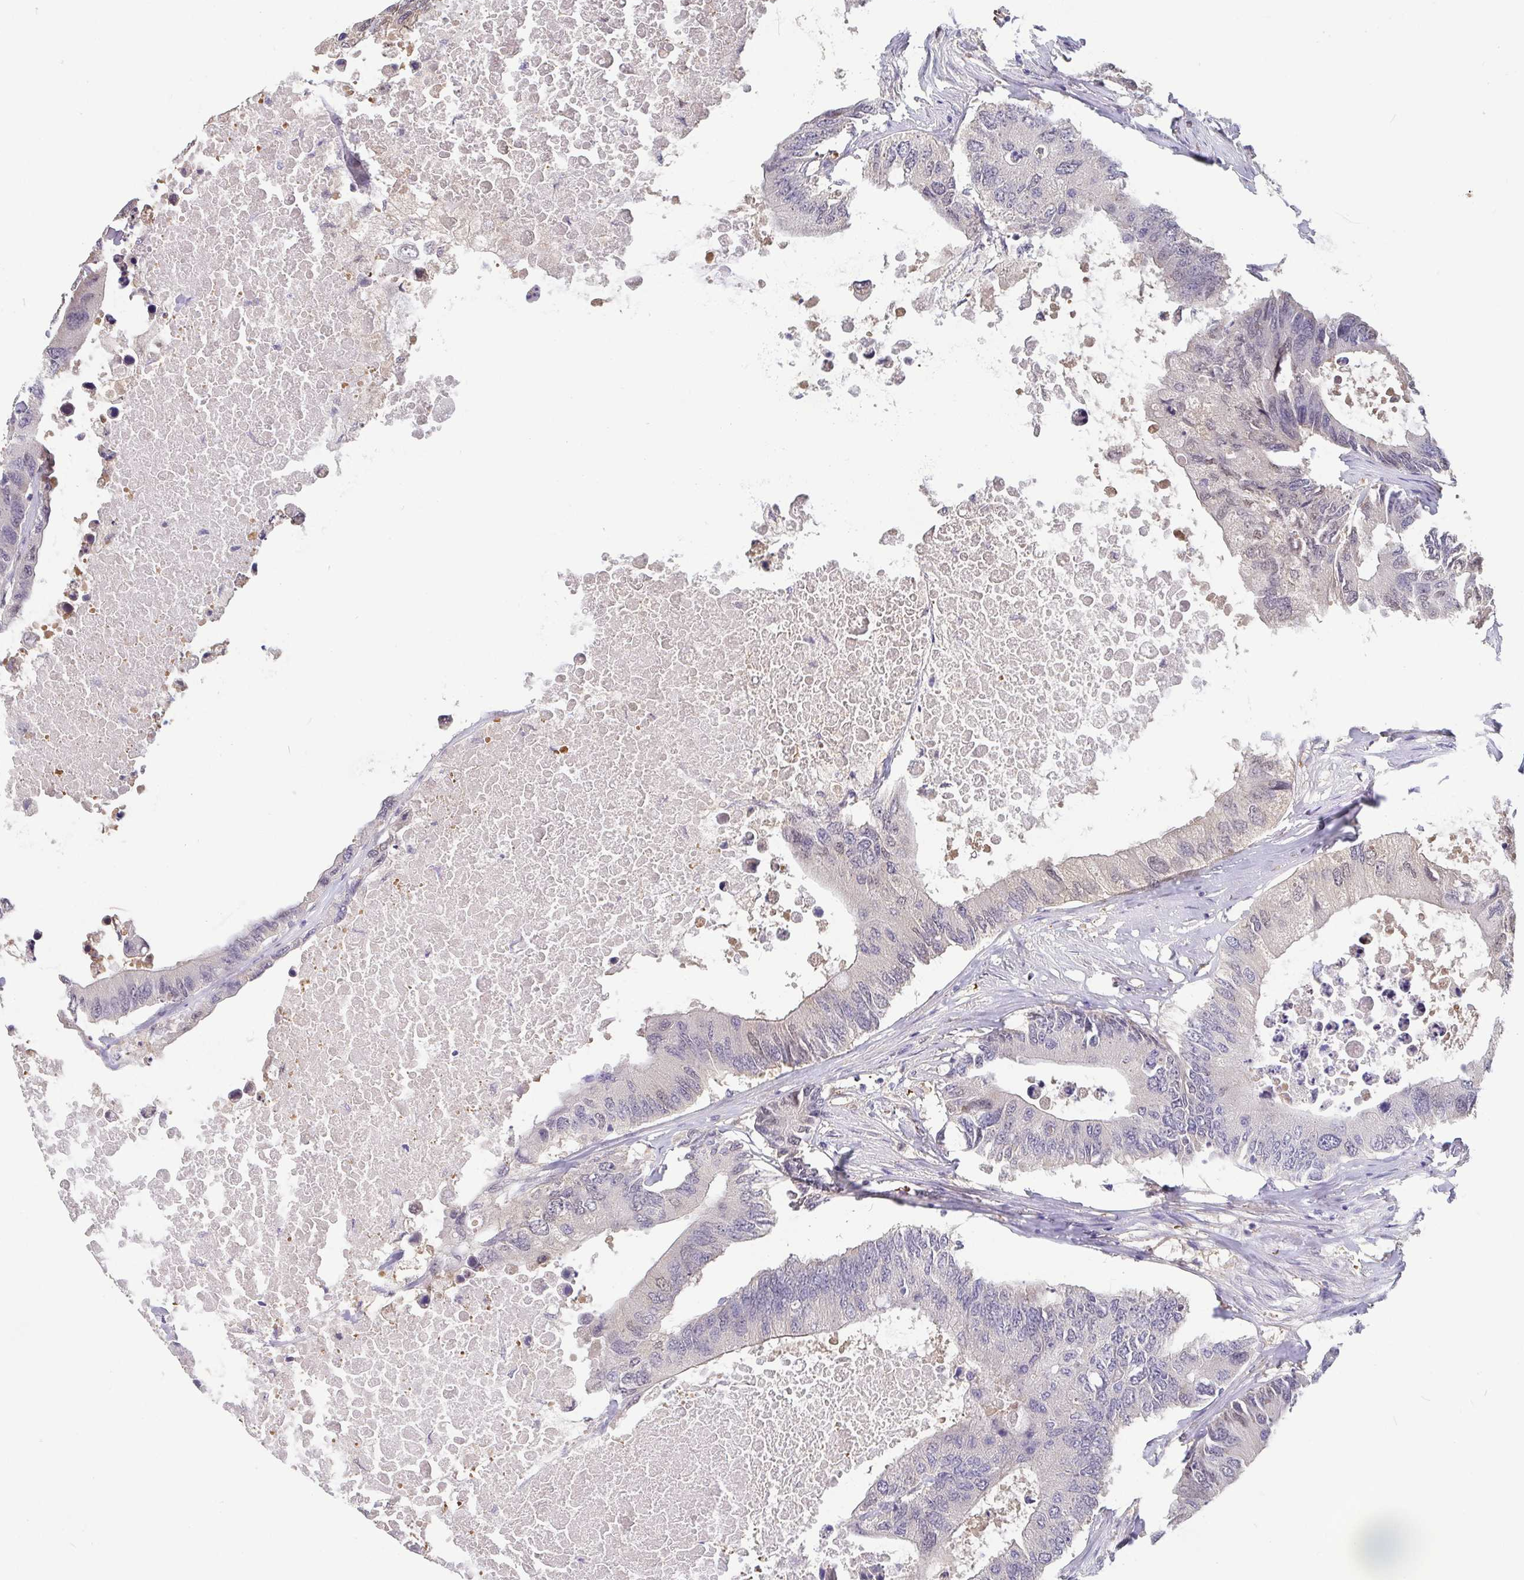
{"staining": {"intensity": "weak", "quantity": "<25%", "location": "cytoplasmic/membranous,nuclear"}, "tissue": "colorectal cancer", "cell_type": "Tumor cells", "image_type": "cancer", "snomed": [{"axis": "morphology", "description": "Adenocarcinoma, NOS"}, {"axis": "topography", "description": "Colon"}], "caption": "Tumor cells show no significant protein positivity in colorectal cancer (adenocarcinoma). (Brightfield microscopy of DAB (3,3'-diaminobenzidine) immunohistochemistry at high magnification).", "gene": "IDH1", "patient": {"sex": "male", "age": 71}}